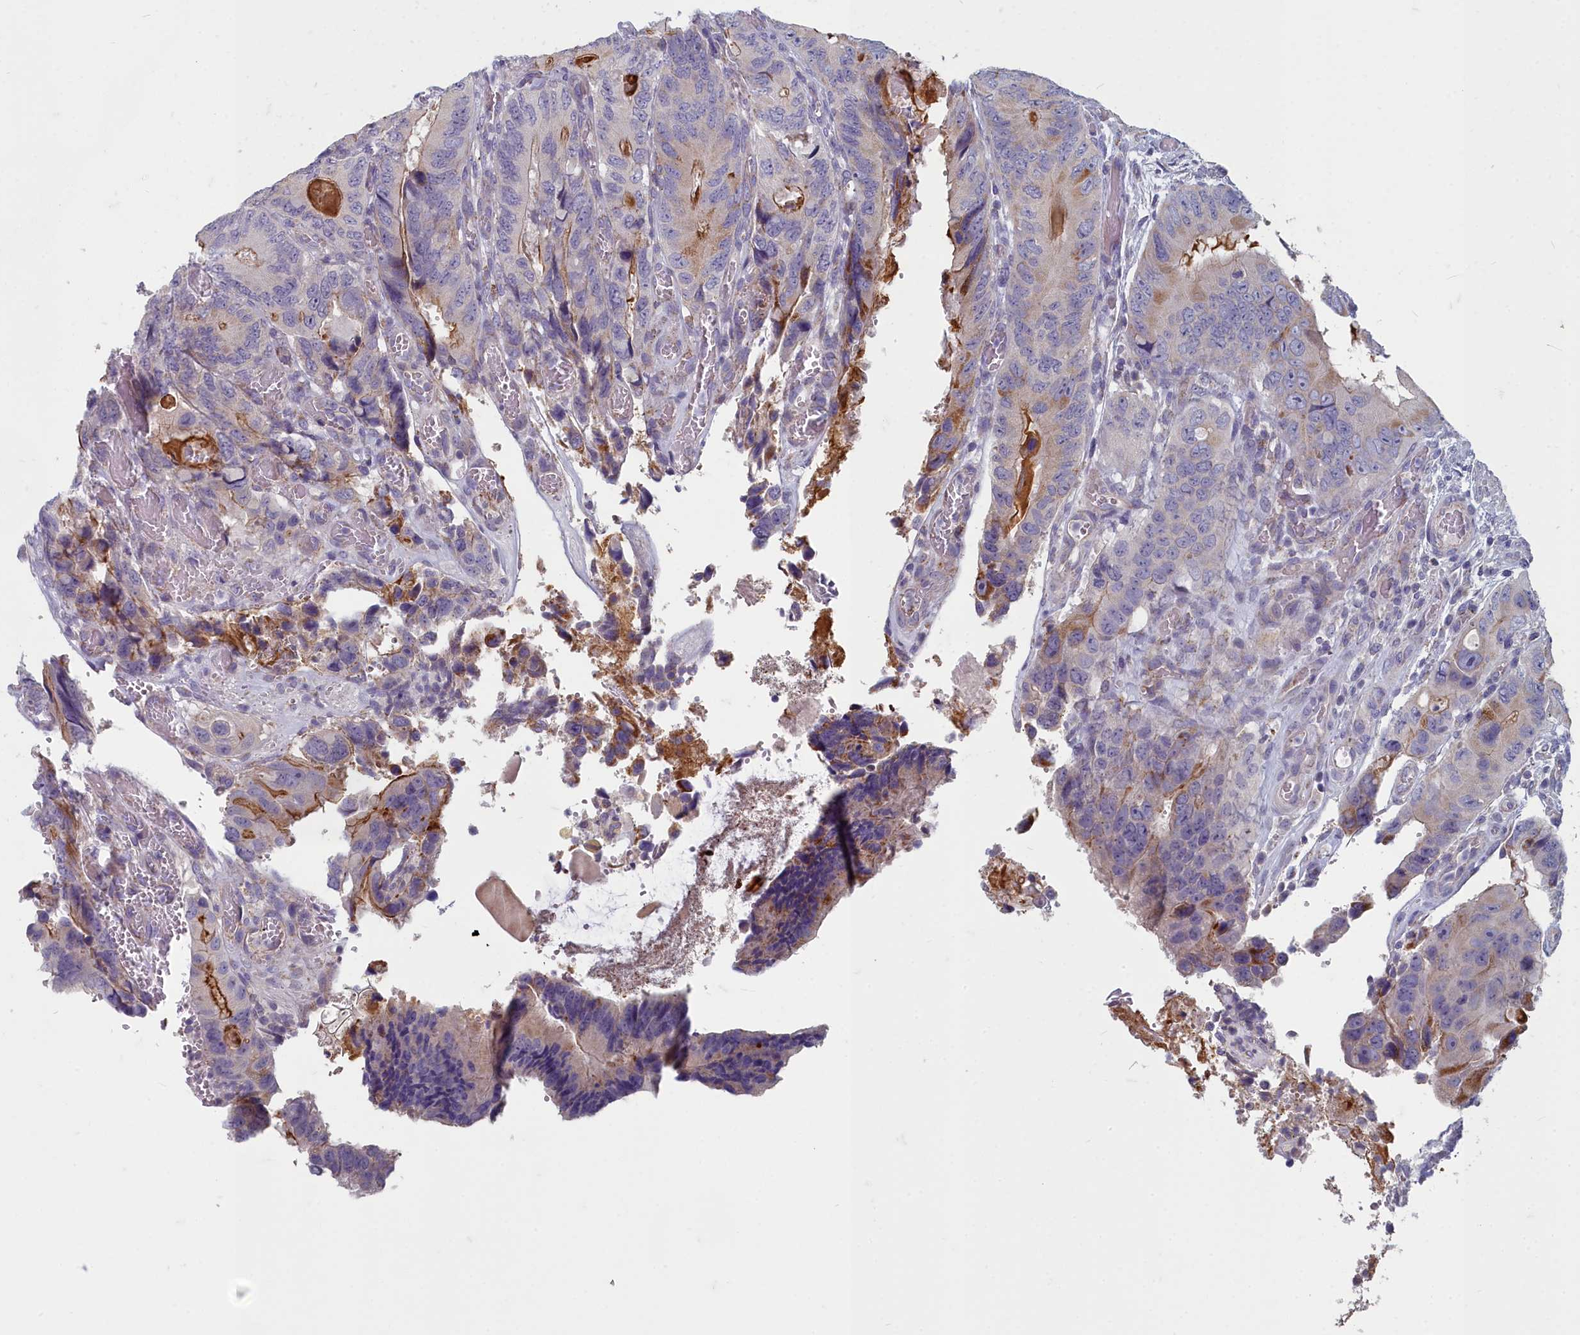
{"staining": {"intensity": "negative", "quantity": "none", "location": "none"}, "tissue": "colorectal cancer", "cell_type": "Tumor cells", "image_type": "cancer", "snomed": [{"axis": "morphology", "description": "Adenocarcinoma, NOS"}, {"axis": "topography", "description": "Colon"}], "caption": "Immunohistochemical staining of colorectal cancer (adenocarcinoma) demonstrates no significant expression in tumor cells.", "gene": "INSYN2A", "patient": {"sex": "male", "age": 84}}